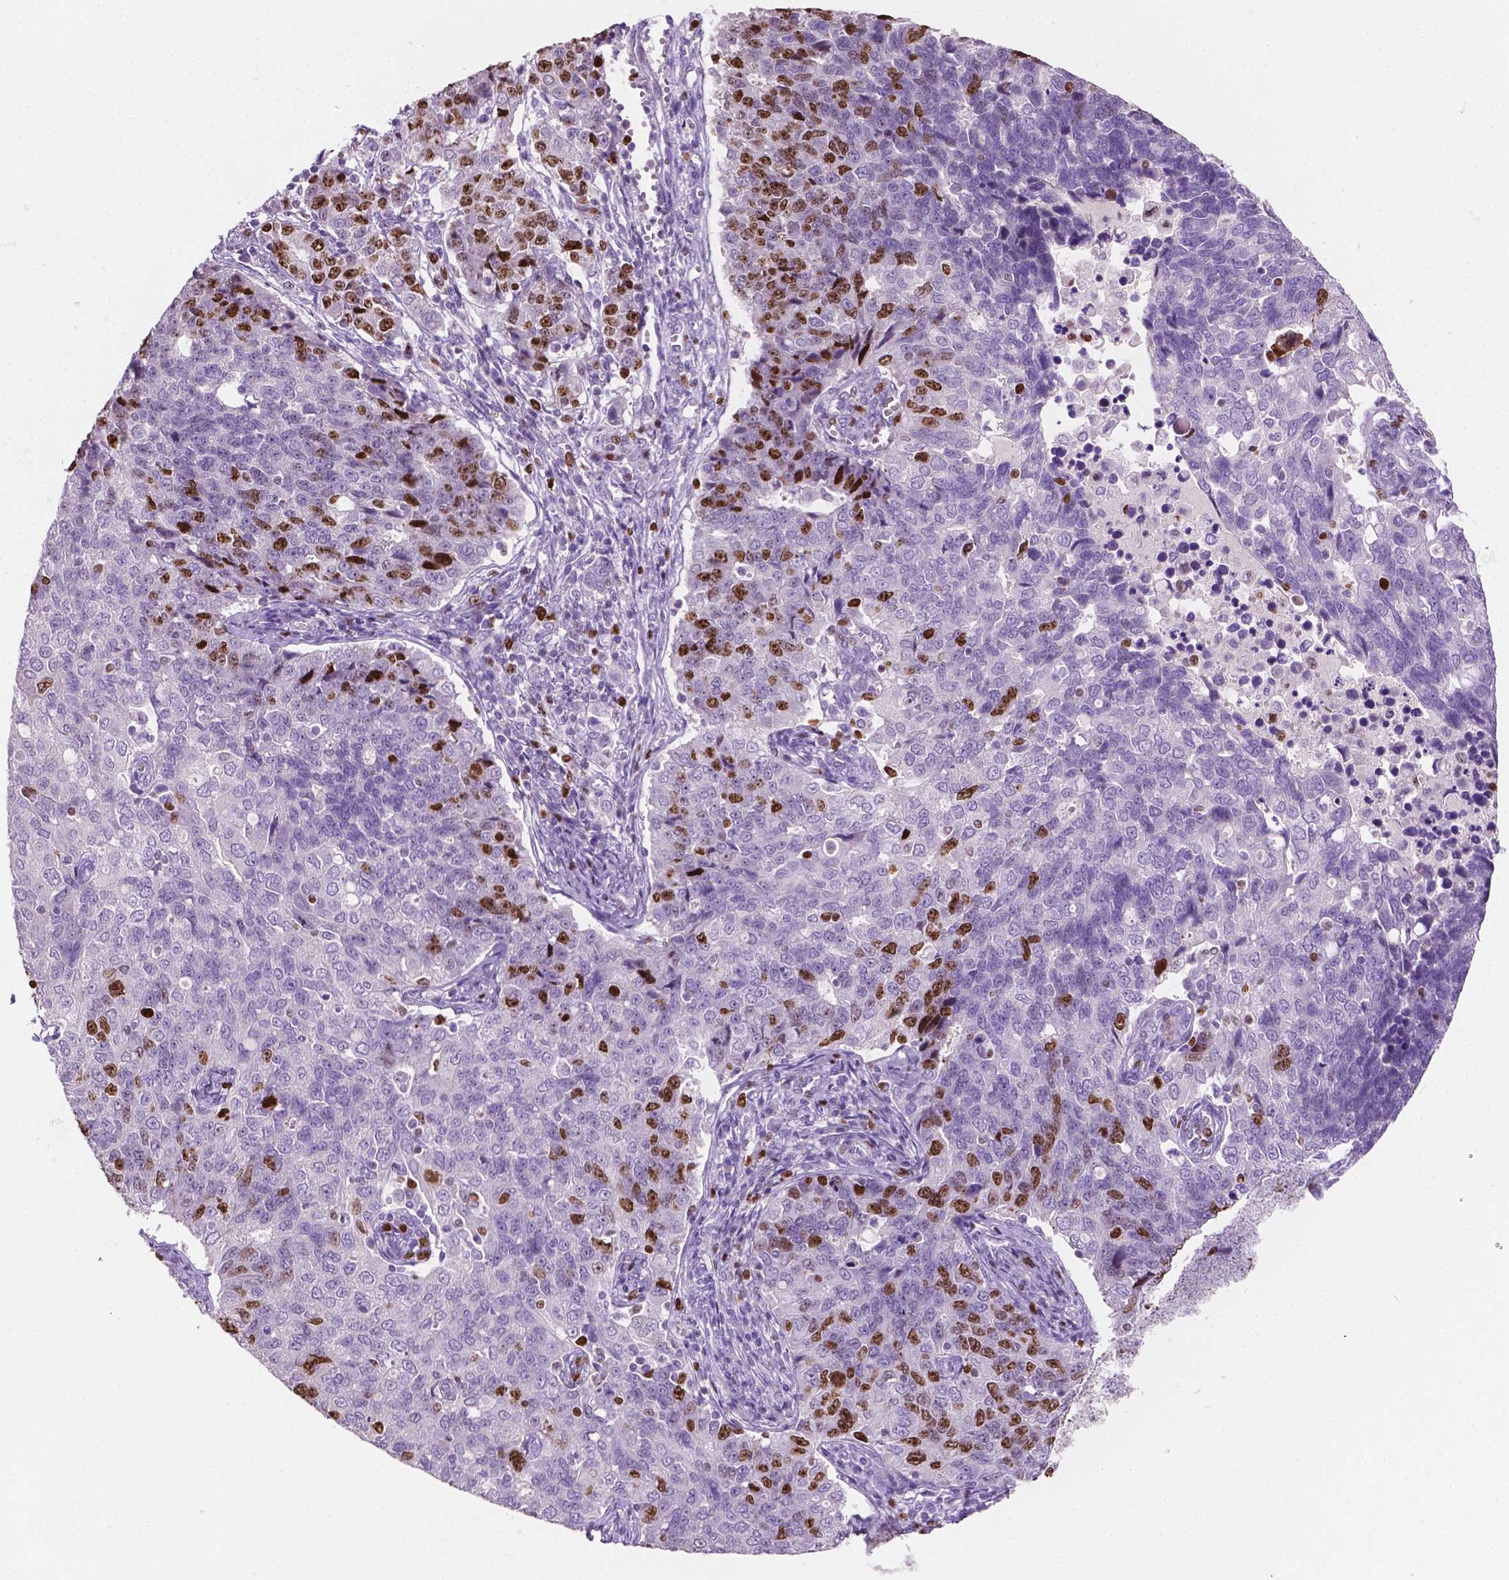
{"staining": {"intensity": "moderate", "quantity": "25%-75%", "location": "nuclear"}, "tissue": "endometrial cancer", "cell_type": "Tumor cells", "image_type": "cancer", "snomed": [{"axis": "morphology", "description": "Adenocarcinoma, NOS"}, {"axis": "topography", "description": "Endometrium"}], "caption": "IHC histopathology image of endometrial cancer stained for a protein (brown), which reveals medium levels of moderate nuclear staining in about 25%-75% of tumor cells.", "gene": "SIAH2", "patient": {"sex": "female", "age": 43}}